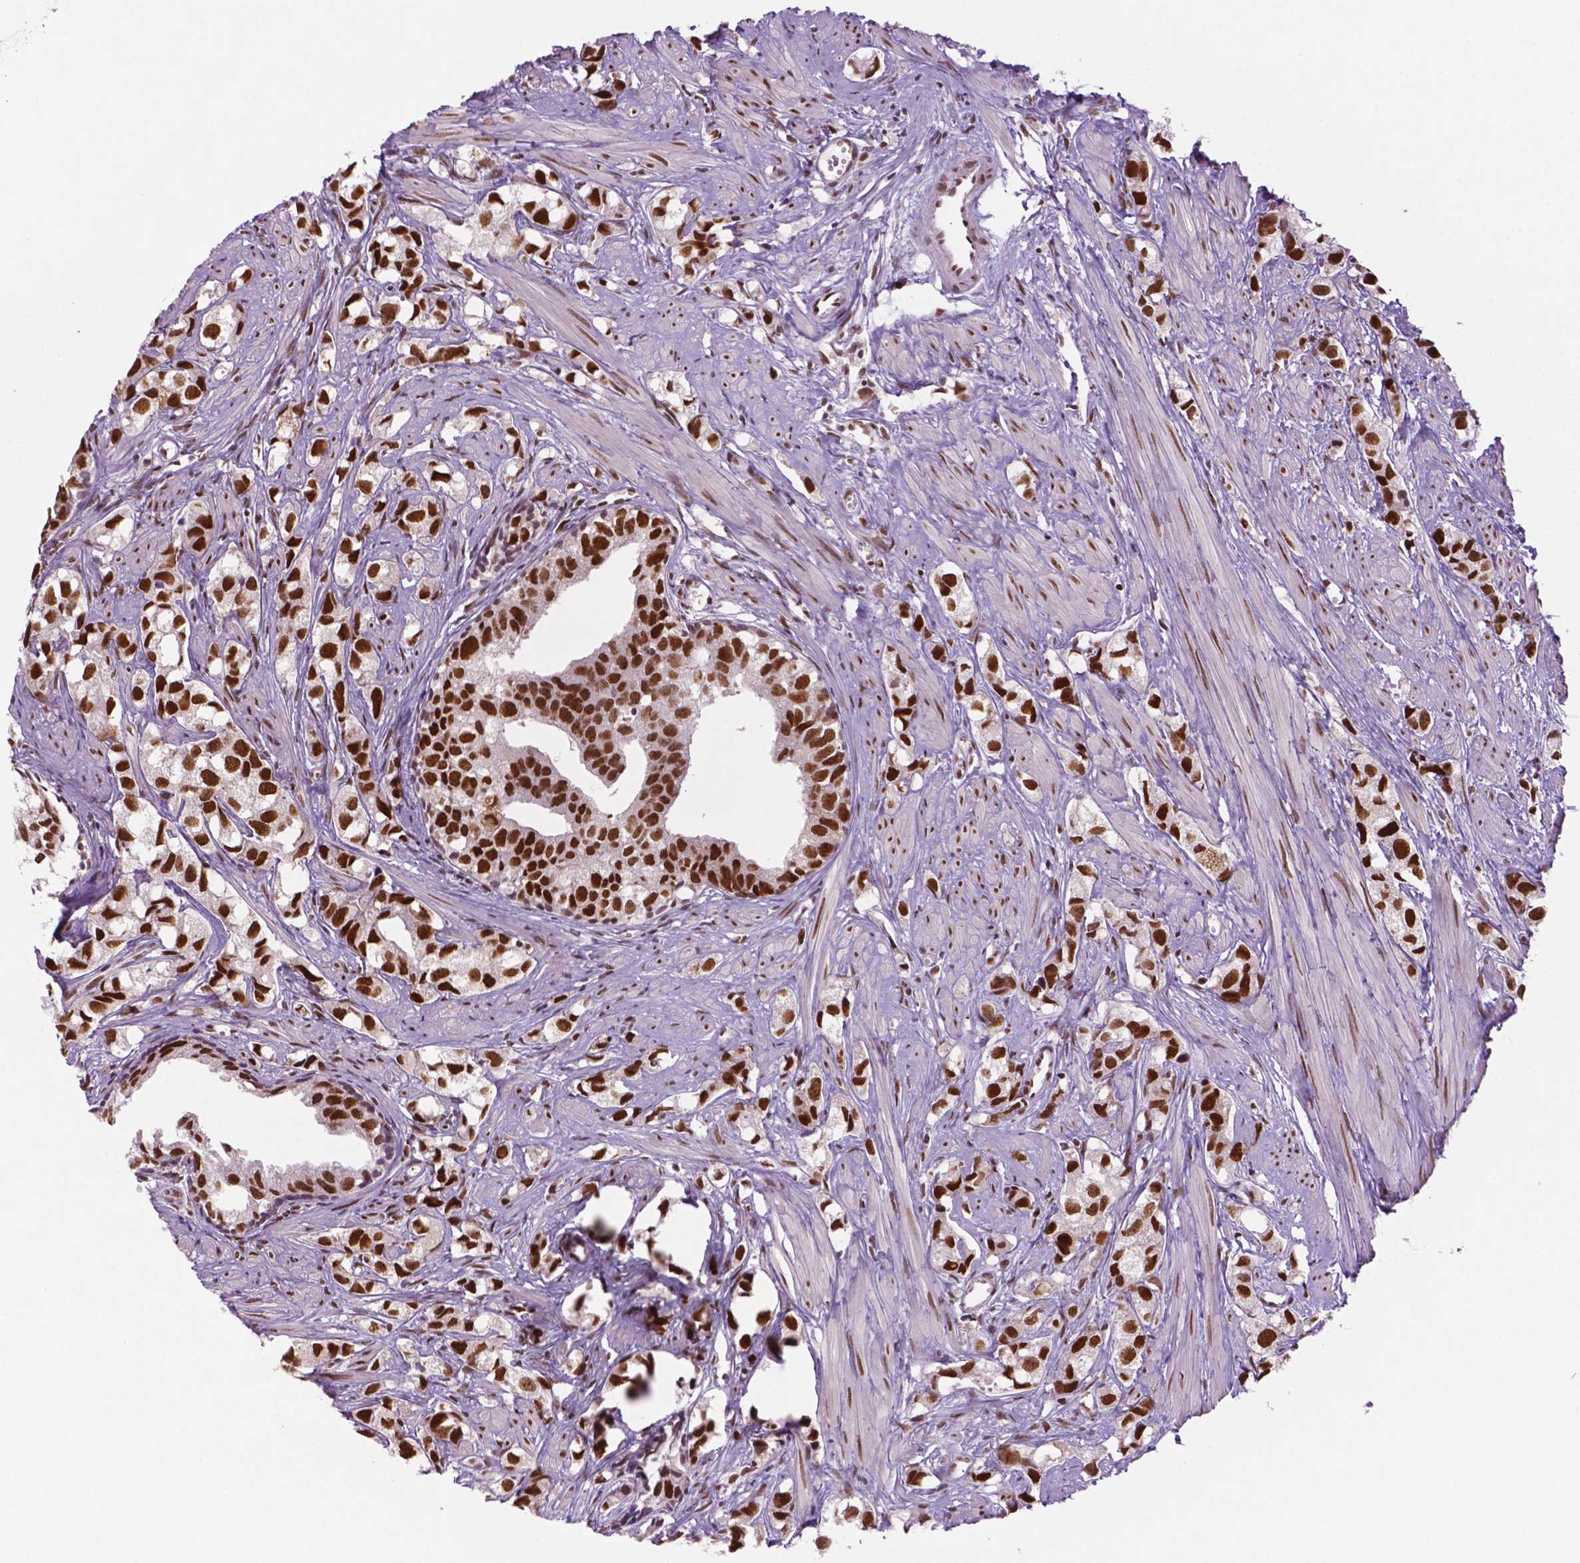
{"staining": {"intensity": "strong", "quantity": "25%-75%", "location": "nuclear"}, "tissue": "prostate cancer", "cell_type": "Tumor cells", "image_type": "cancer", "snomed": [{"axis": "morphology", "description": "Adenocarcinoma, High grade"}, {"axis": "topography", "description": "Prostate"}], "caption": "Brown immunohistochemical staining in prostate cancer exhibits strong nuclear staining in approximately 25%-75% of tumor cells.", "gene": "MLH1", "patient": {"sex": "male", "age": 58}}